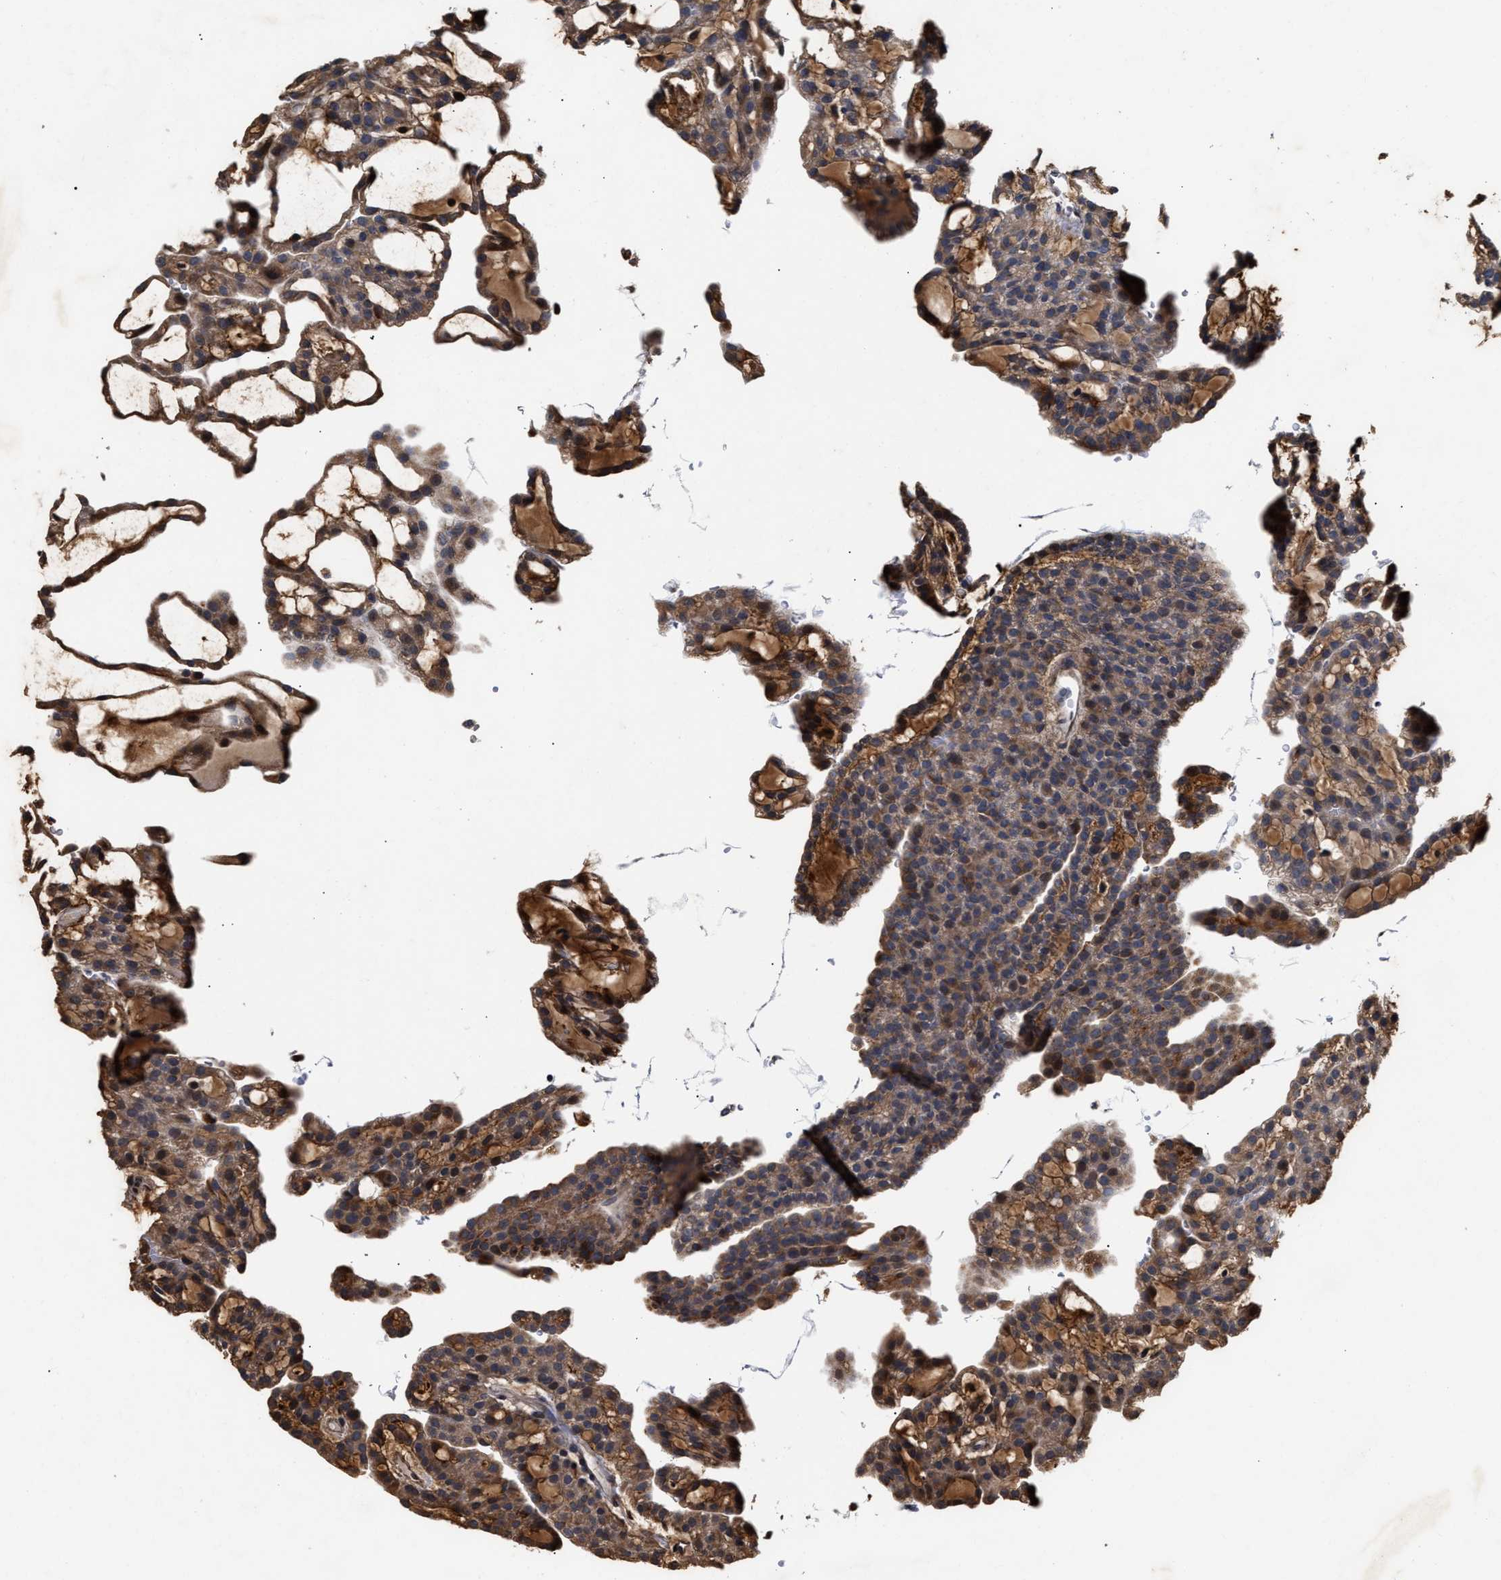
{"staining": {"intensity": "moderate", "quantity": ">75%", "location": "cytoplasmic/membranous"}, "tissue": "renal cancer", "cell_type": "Tumor cells", "image_type": "cancer", "snomed": [{"axis": "morphology", "description": "Adenocarcinoma, NOS"}, {"axis": "topography", "description": "Kidney"}], "caption": "Renal cancer stained with a protein marker exhibits moderate staining in tumor cells.", "gene": "GOSR1", "patient": {"sex": "male", "age": 63}}